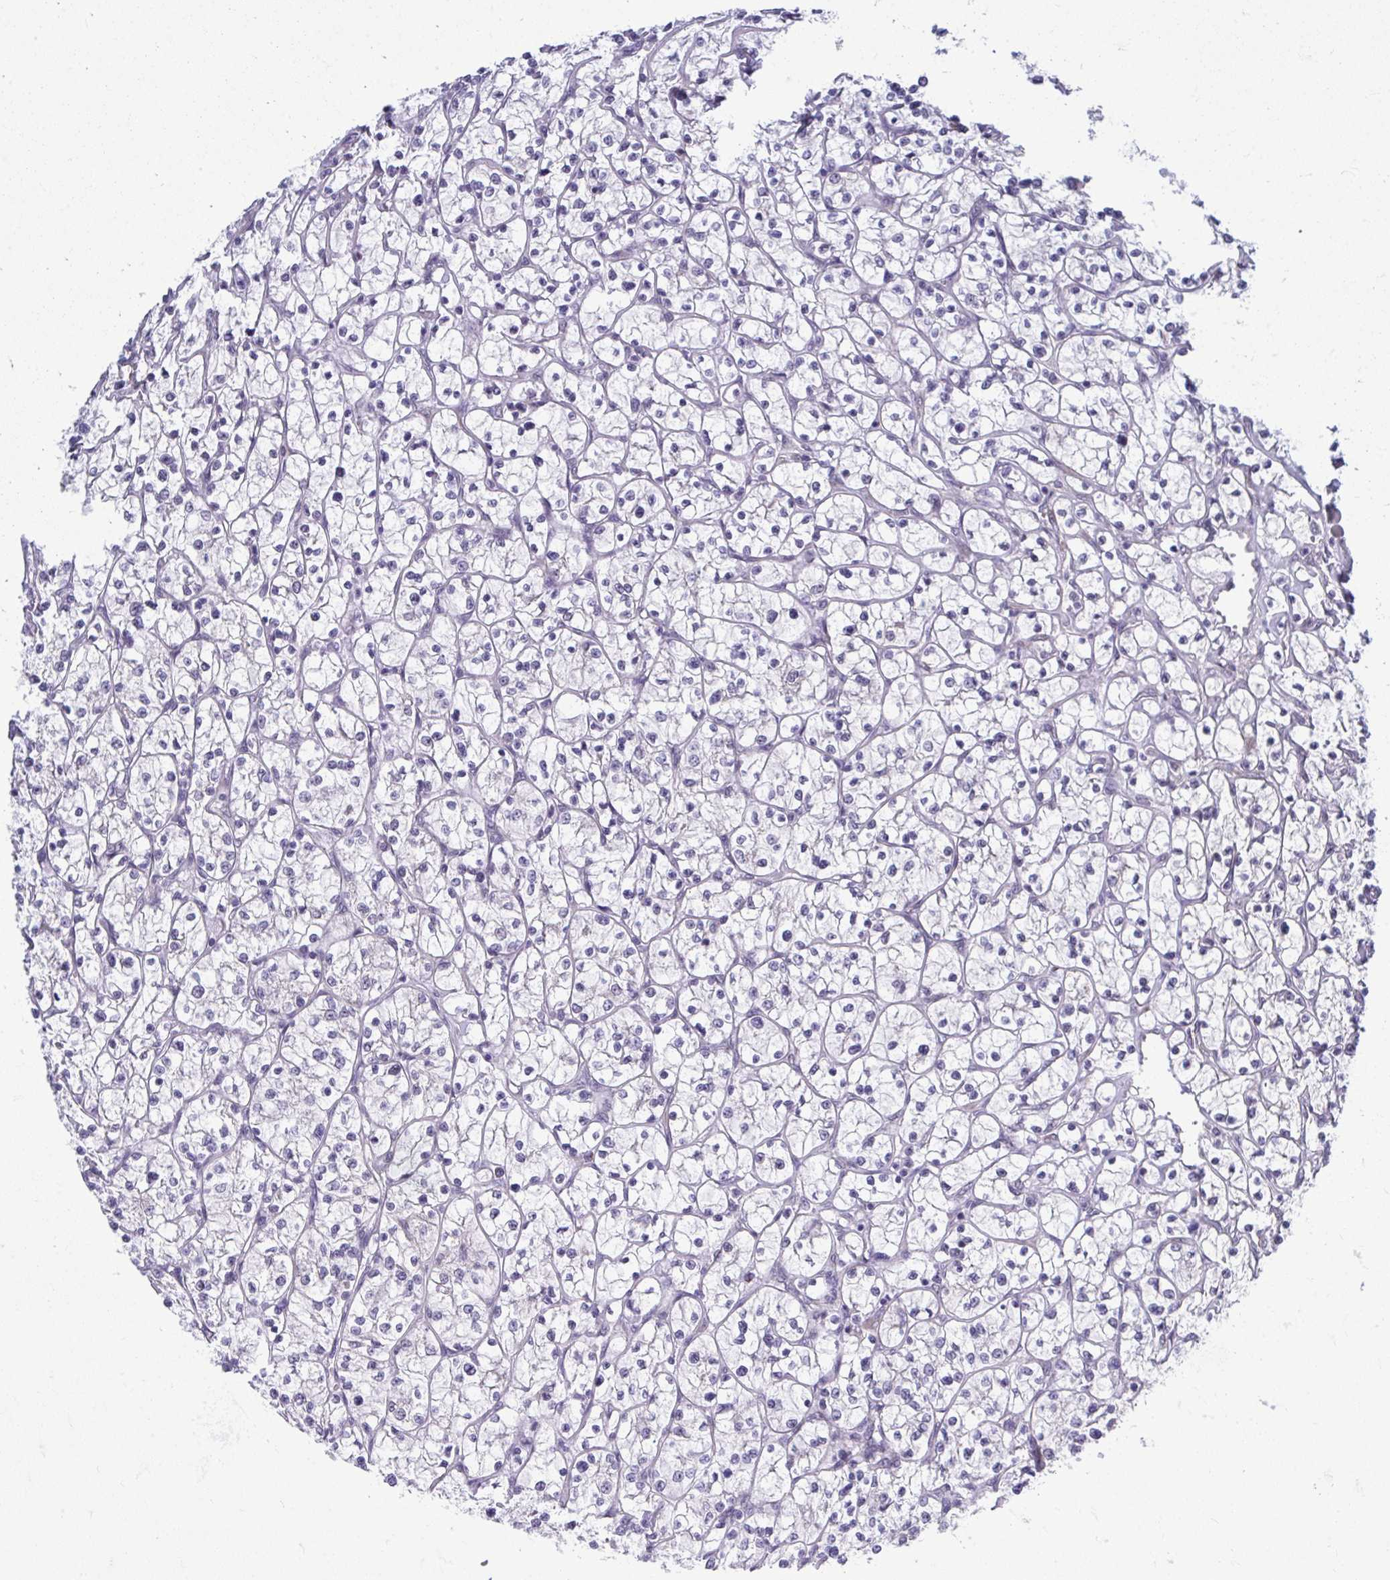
{"staining": {"intensity": "negative", "quantity": "none", "location": "none"}, "tissue": "renal cancer", "cell_type": "Tumor cells", "image_type": "cancer", "snomed": [{"axis": "morphology", "description": "Adenocarcinoma, NOS"}, {"axis": "topography", "description": "Kidney"}], "caption": "Protein analysis of renal cancer (adenocarcinoma) displays no significant staining in tumor cells.", "gene": "SELENON", "patient": {"sex": "female", "age": 64}}